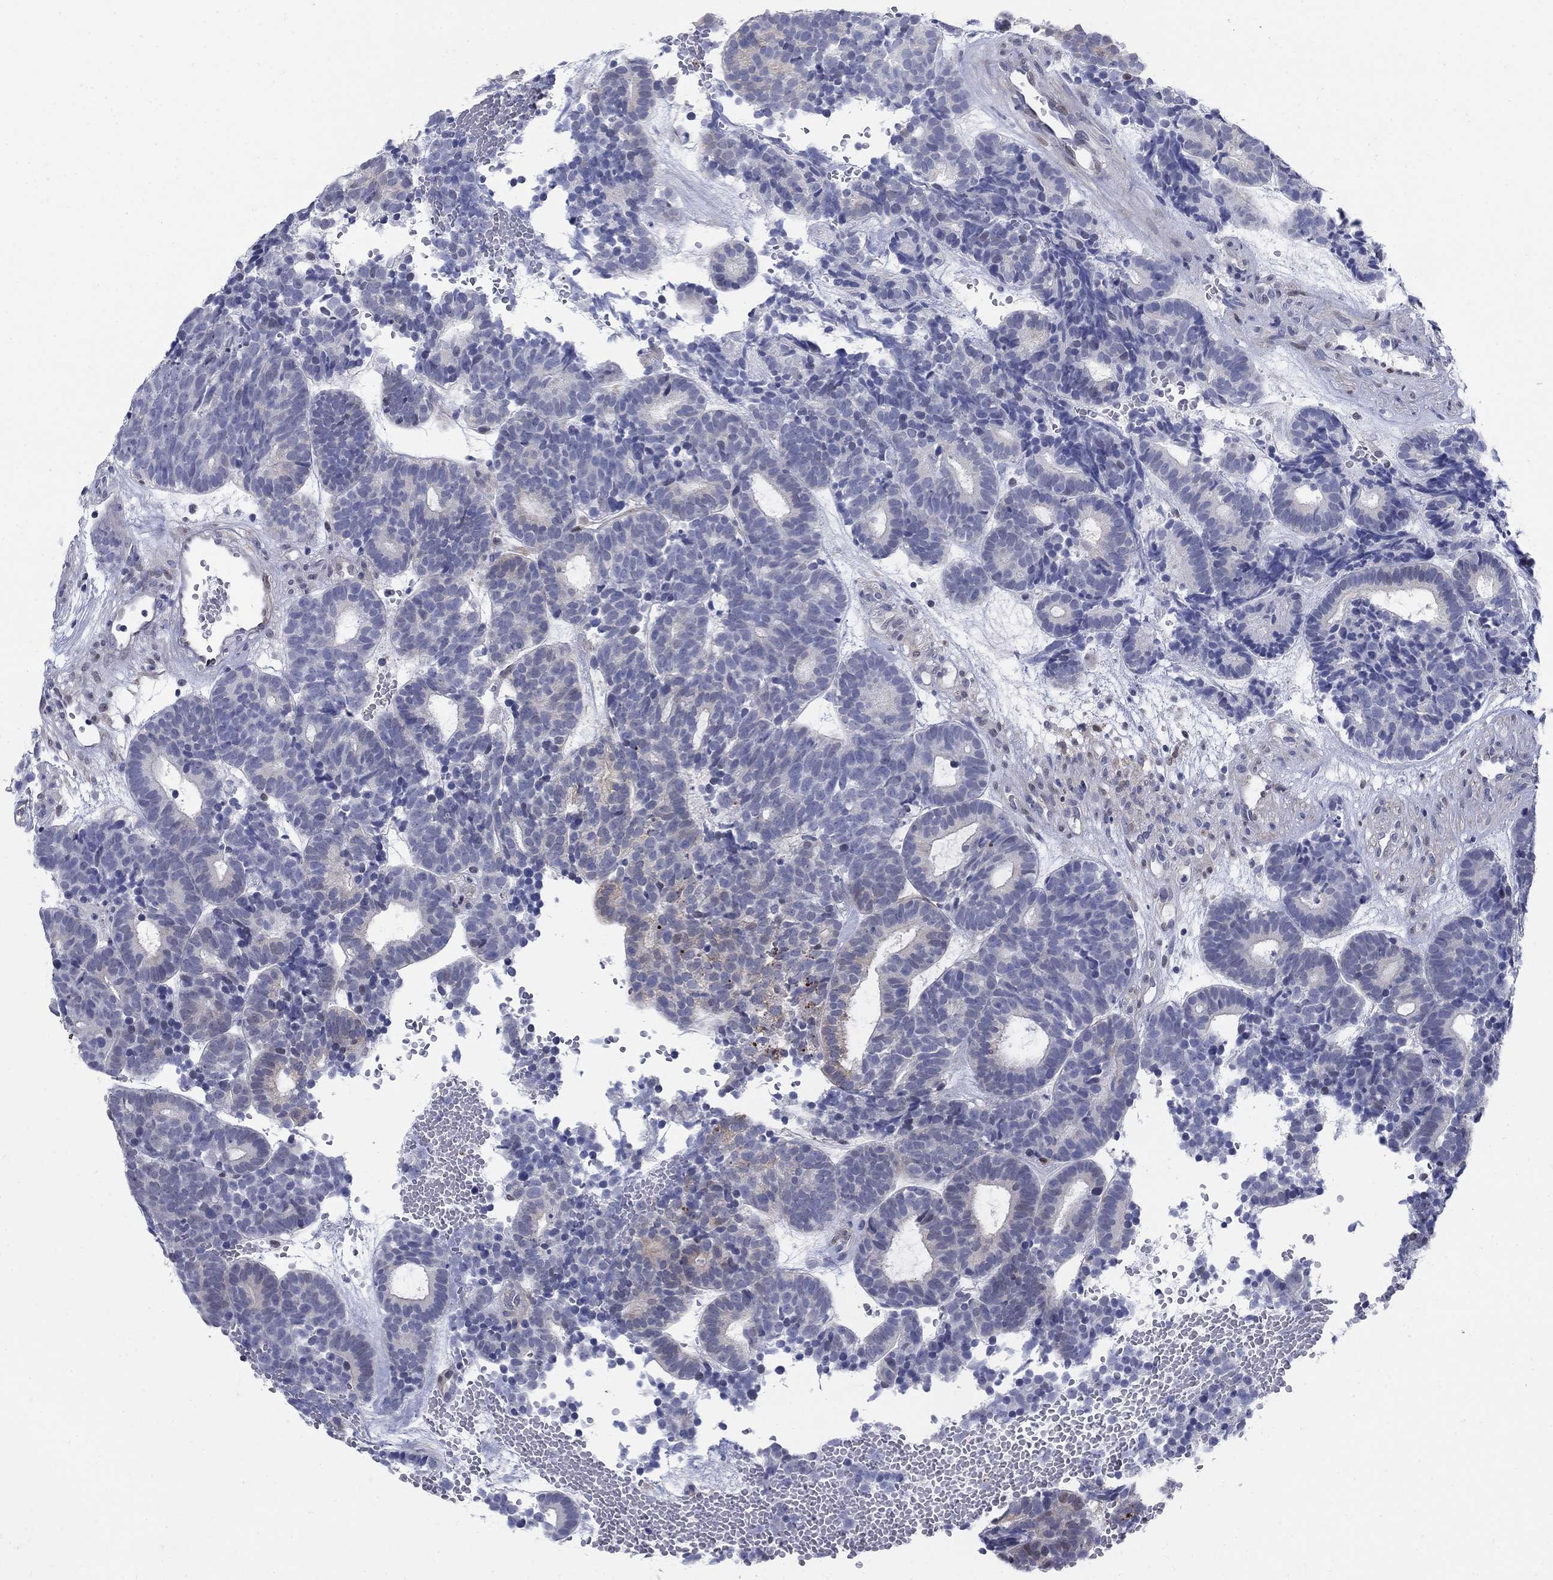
{"staining": {"intensity": "moderate", "quantity": "<25%", "location": "cytoplasmic/membranous"}, "tissue": "head and neck cancer", "cell_type": "Tumor cells", "image_type": "cancer", "snomed": [{"axis": "morphology", "description": "Adenocarcinoma, NOS"}, {"axis": "topography", "description": "Head-Neck"}], "caption": "Protein staining reveals moderate cytoplasmic/membranous expression in about <25% of tumor cells in adenocarcinoma (head and neck).", "gene": "MYO3A", "patient": {"sex": "female", "age": 81}}